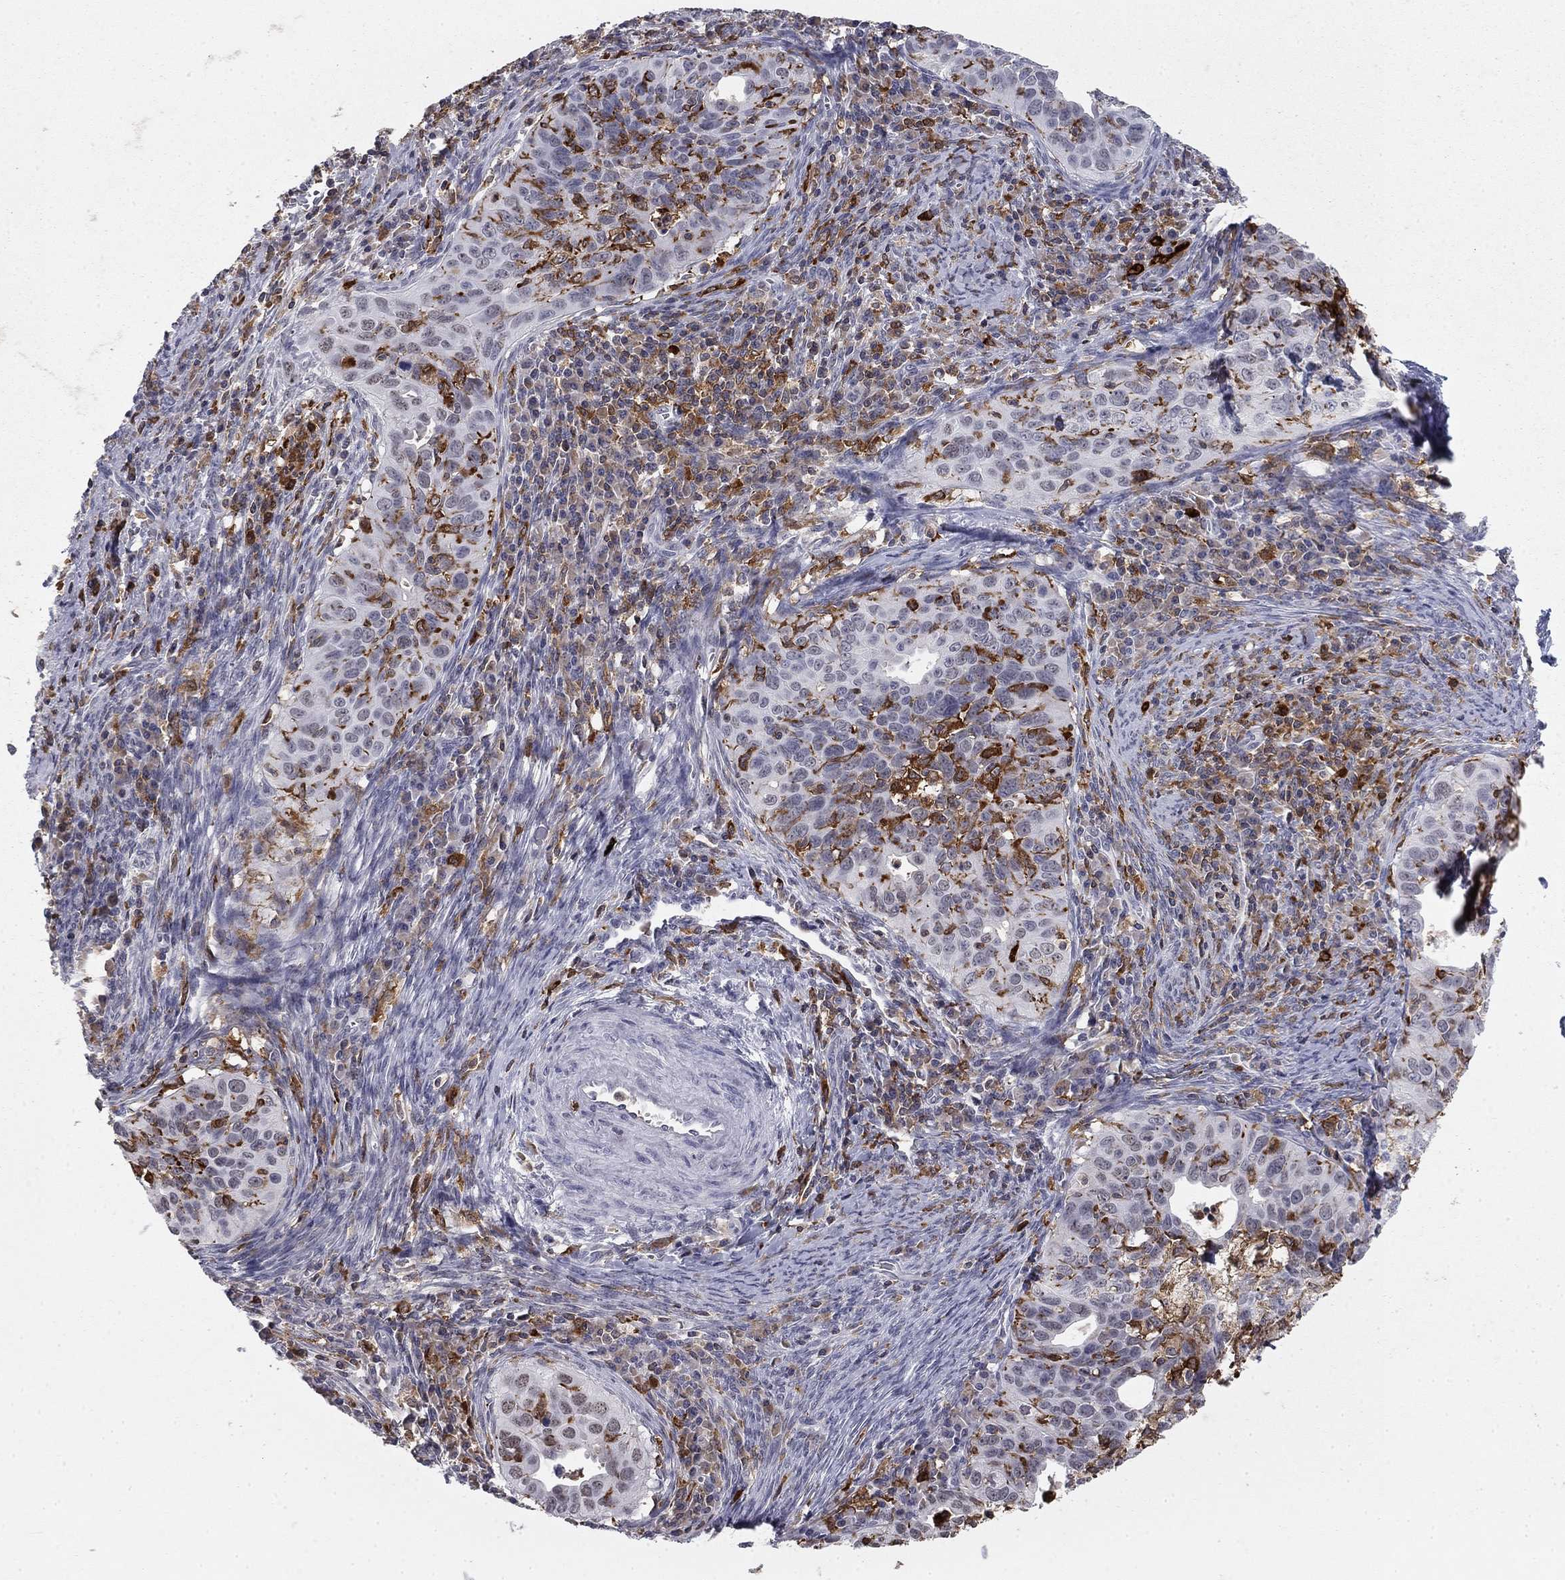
{"staining": {"intensity": "negative", "quantity": "none", "location": "none"}, "tissue": "cervical cancer", "cell_type": "Tumor cells", "image_type": "cancer", "snomed": [{"axis": "morphology", "description": "Squamous cell carcinoma, NOS"}, {"axis": "topography", "description": "Cervix"}], "caption": "The photomicrograph displays no significant positivity in tumor cells of cervical cancer.", "gene": "PLCB2", "patient": {"sex": "female", "age": 26}}